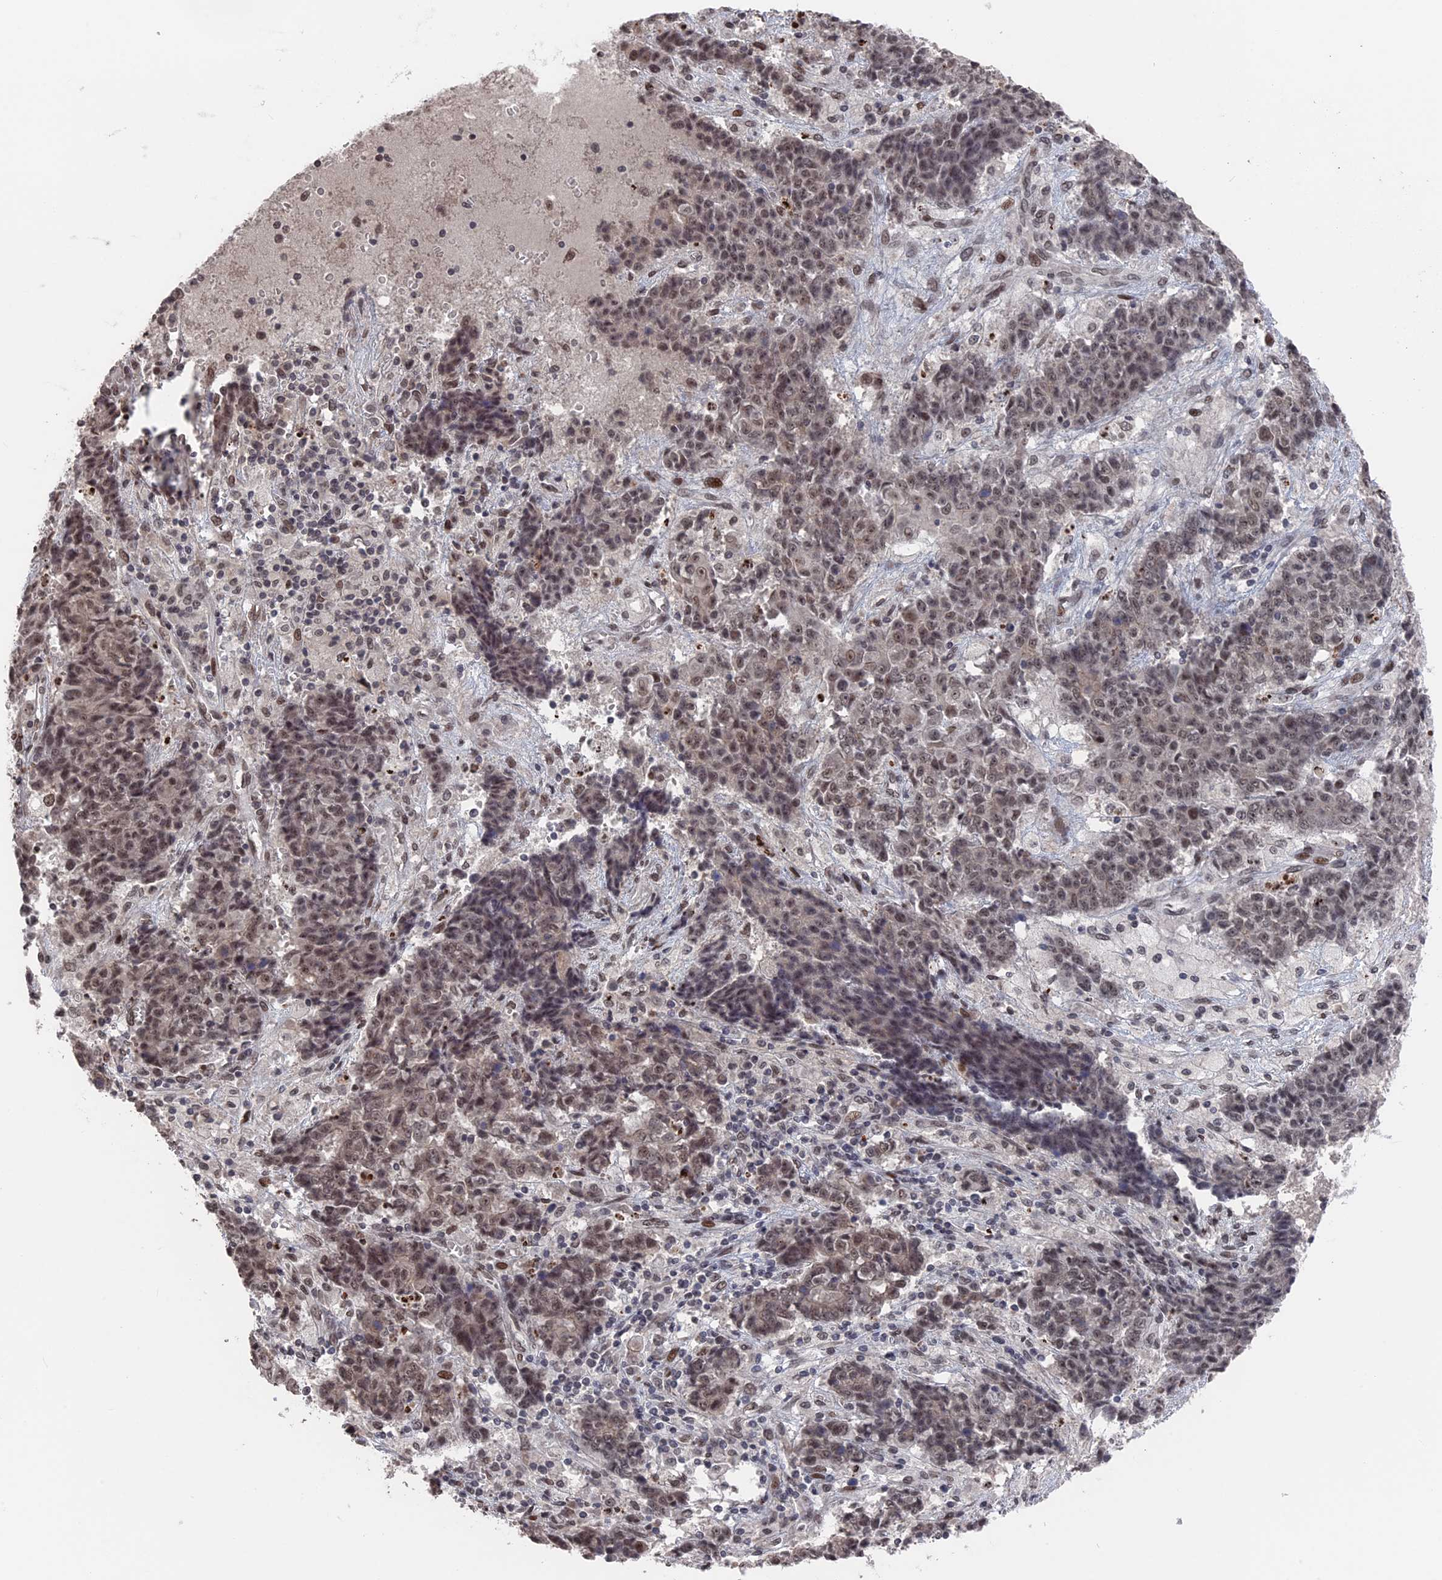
{"staining": {"intensity": "moderate", "quantity": ">75%", "location": "nuclear"}, "tissue": "ovarian cancer", "cell_type": "Tumor cells", "image_type": "cancer", "snomed": [{"axis": "morphology", "description": "Carcinoma, endometroid"}, {"axis": "topography", "description": "Ovary"}], "caption": "Tumor cells reveal medium levels of moderate nuclear positivity in about >75% of cells in ovarian cancer.", "gene": "NR2C2AP", "patient": {"sex": "female", "age": 42}}